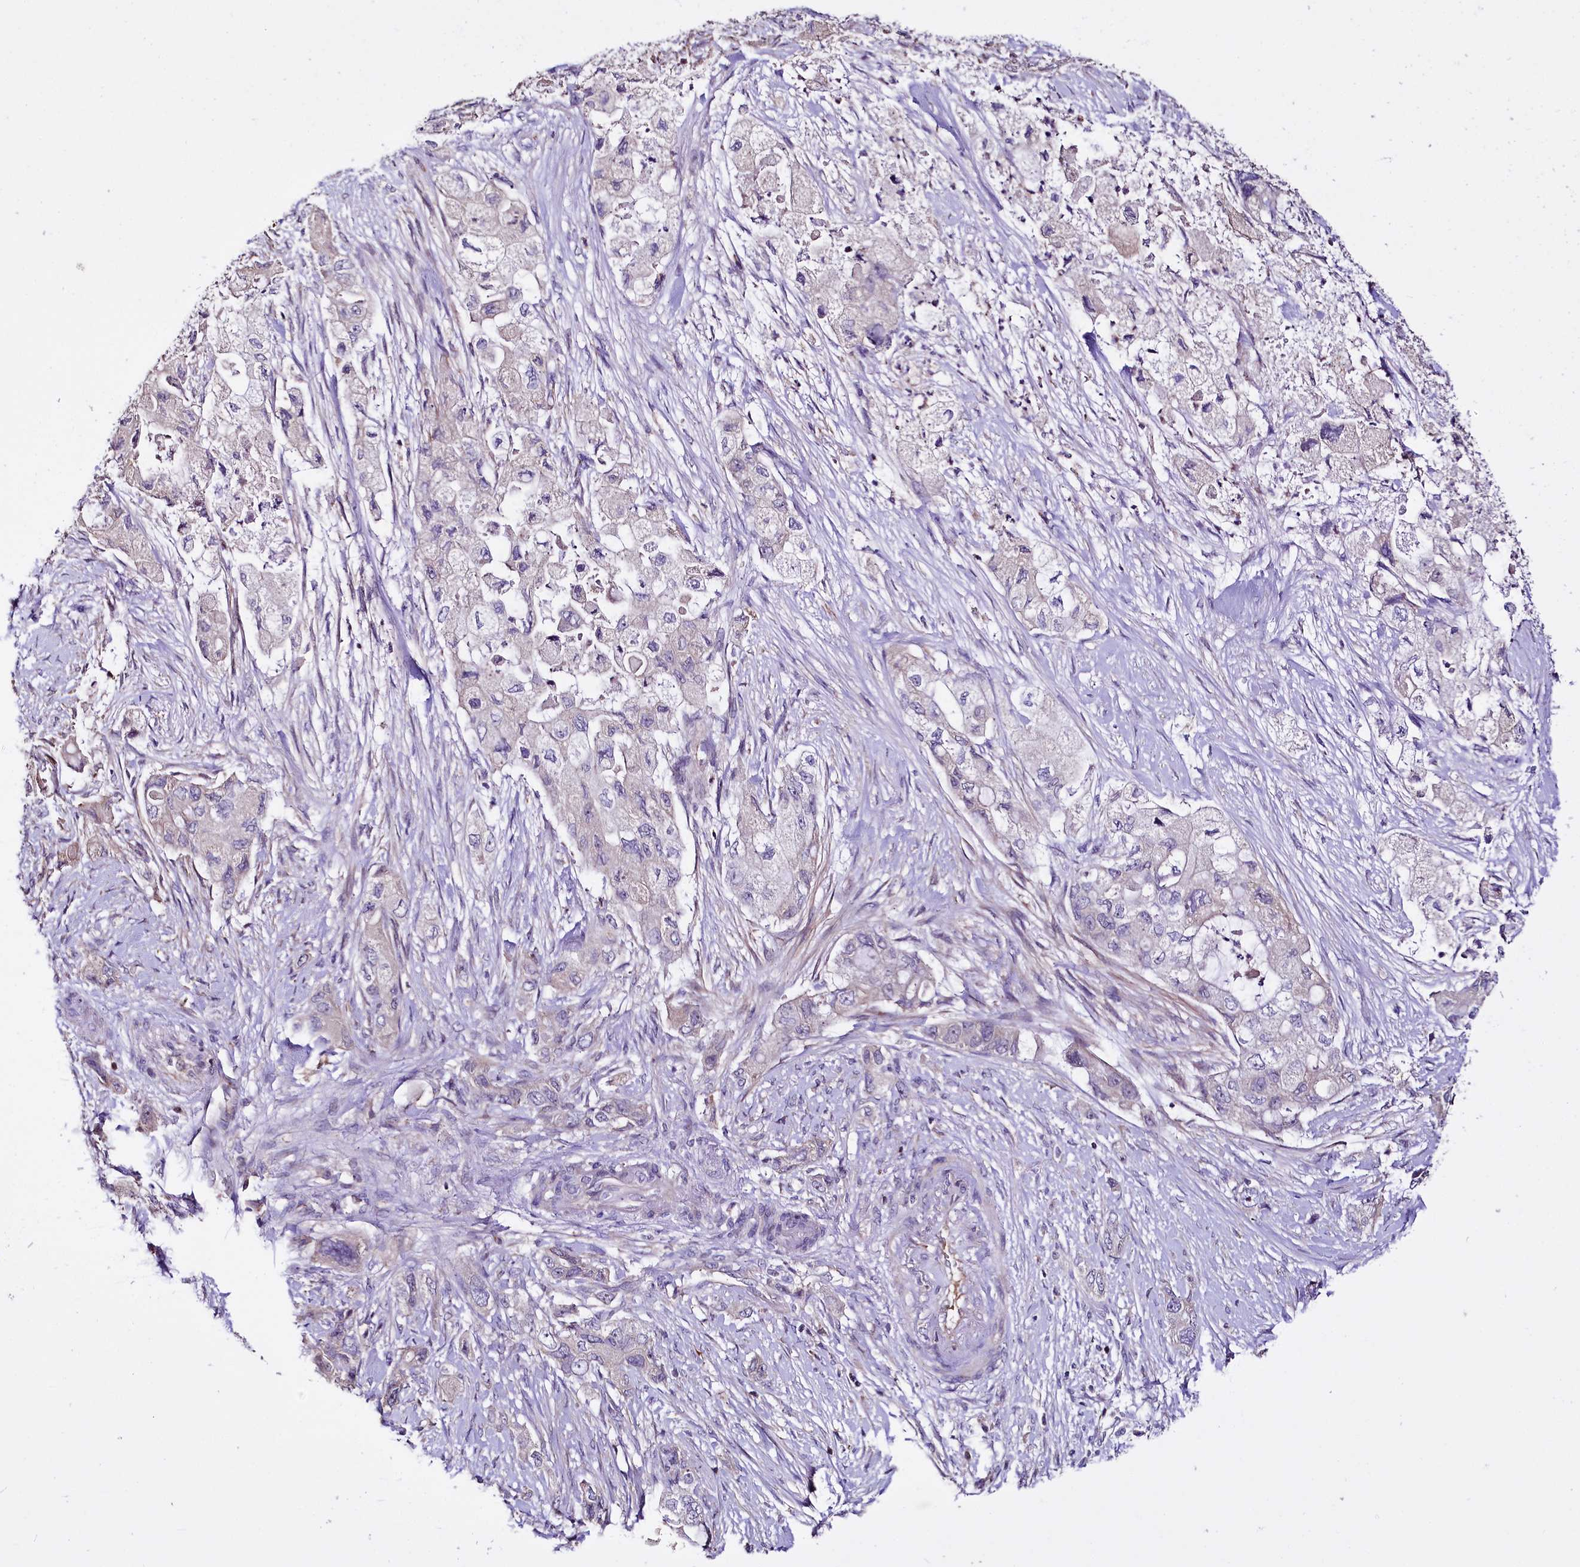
{"staining": {"intensity": "weak", "quantity": "<25%", "location": "cytoplasmic/membranous"}, "tissue": "pancreatic cancer", "cell_type": "Tumor cells", "image_type": "cancer", "snomed": [{"axis": "morphology", "description": "Adenocarcinoma, NOS"}, {"axis": "topography", "description": "Pancreas"}], "caption": "There is no significant expression in tumor cells of pancreatic adenocarcinoma. Brightfield microscopy of immunohistochemistry stained with DAB (brown) and hematoxylin (blue), captured at high magnification.", "gene": "RPUSD3", "patient": {"sex": "female", "age": 73}}